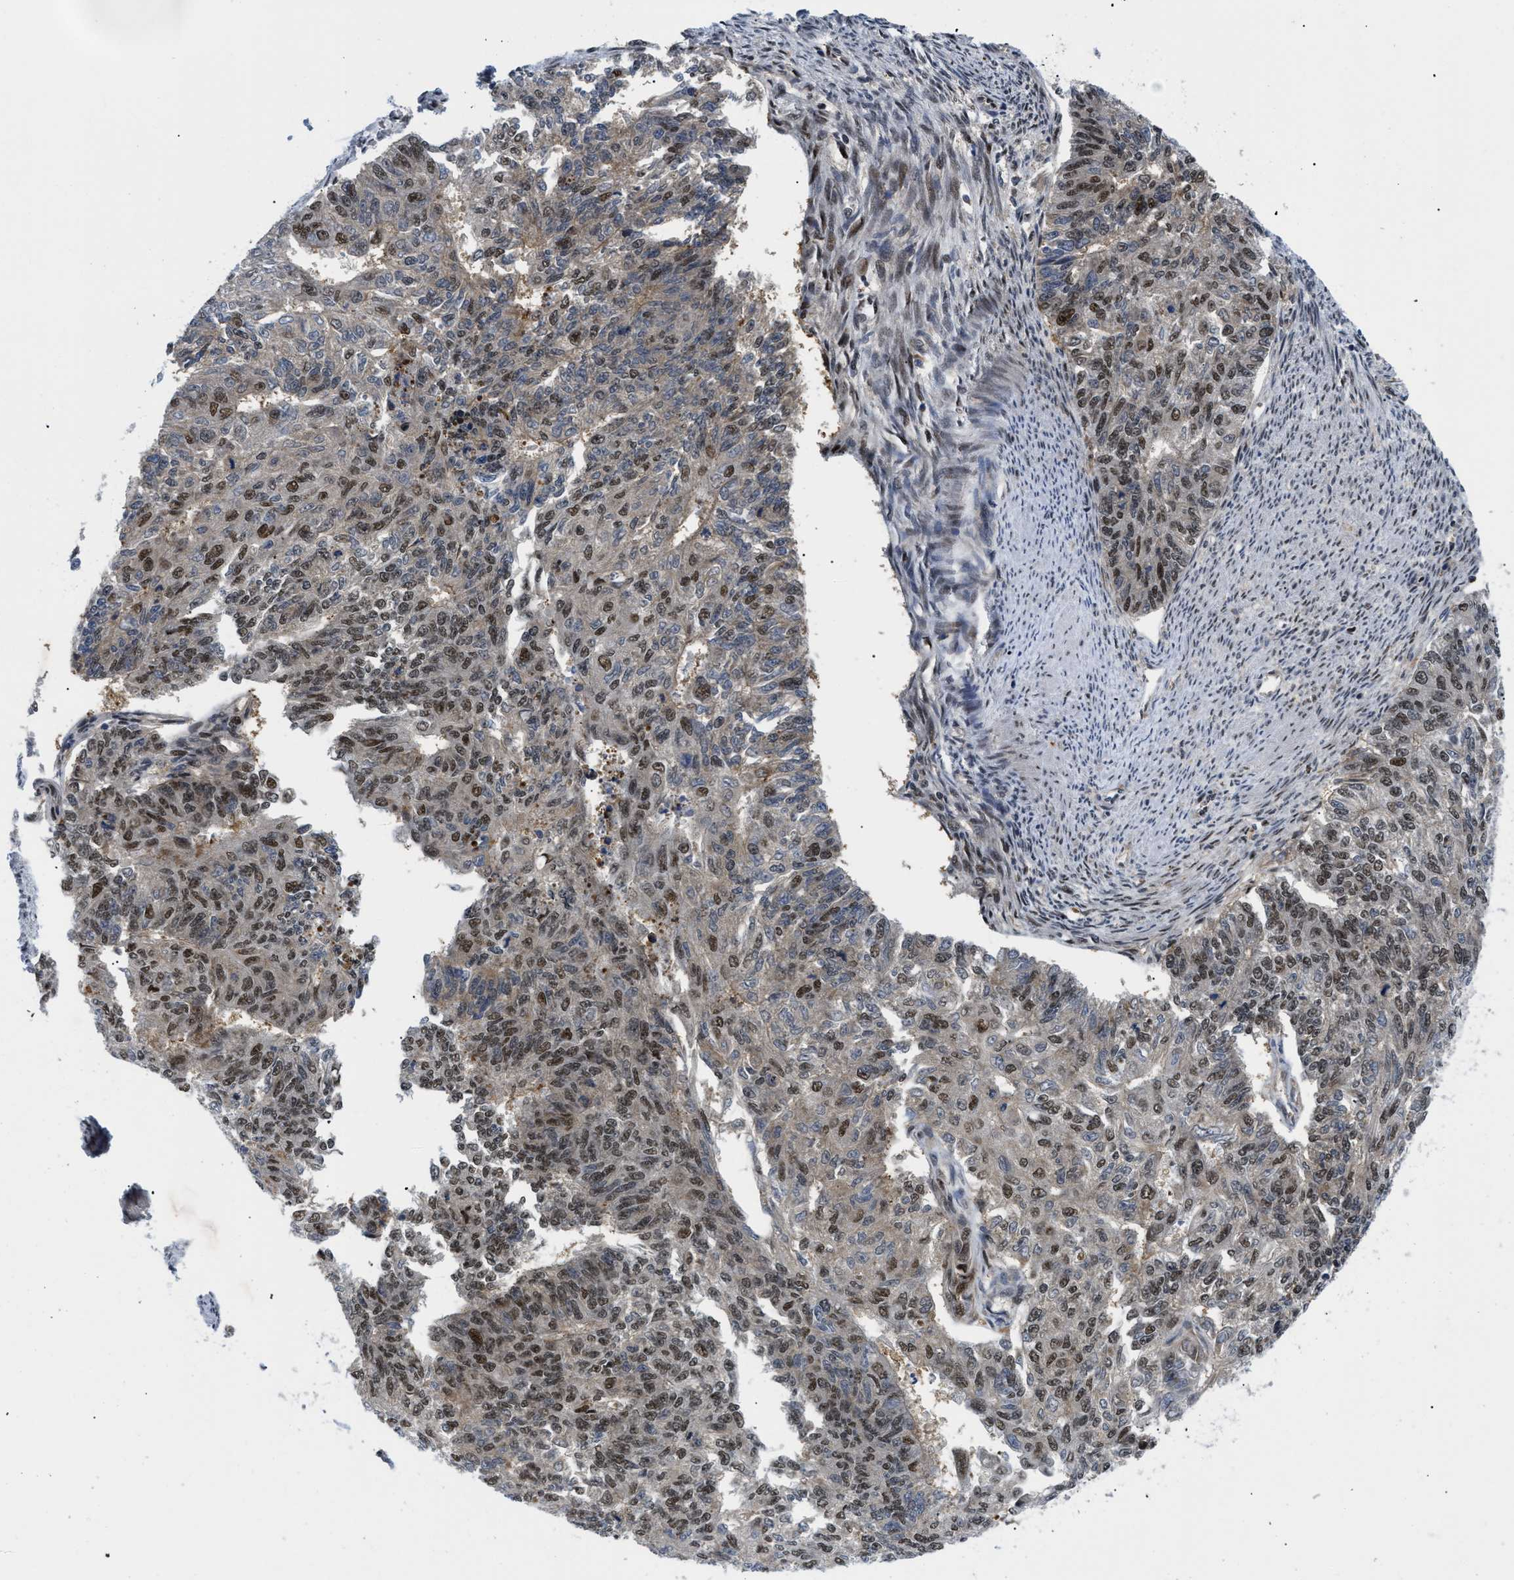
{"staining": {"intensity": "moderate", "quantity": "25%-75%", "location": "nuclear"}, "tissue": "endometrial cancer", "cell_type": "Tumor cells", "image_type": "cancer", "snomed": [{"axis": "morphology", "description": "Adenocarcinoma, NOS"}, {"axis": "topography", "description": "Endometrium"}], "caption": "Immunohistochemical staining of endometrial cancer (adenocarcinoma) shows moderate nuclear protein positivity in about 25%-75% of tumor cells.", "gene": "SLC29A2", "patient": {"sex": "female", "age": 32}}